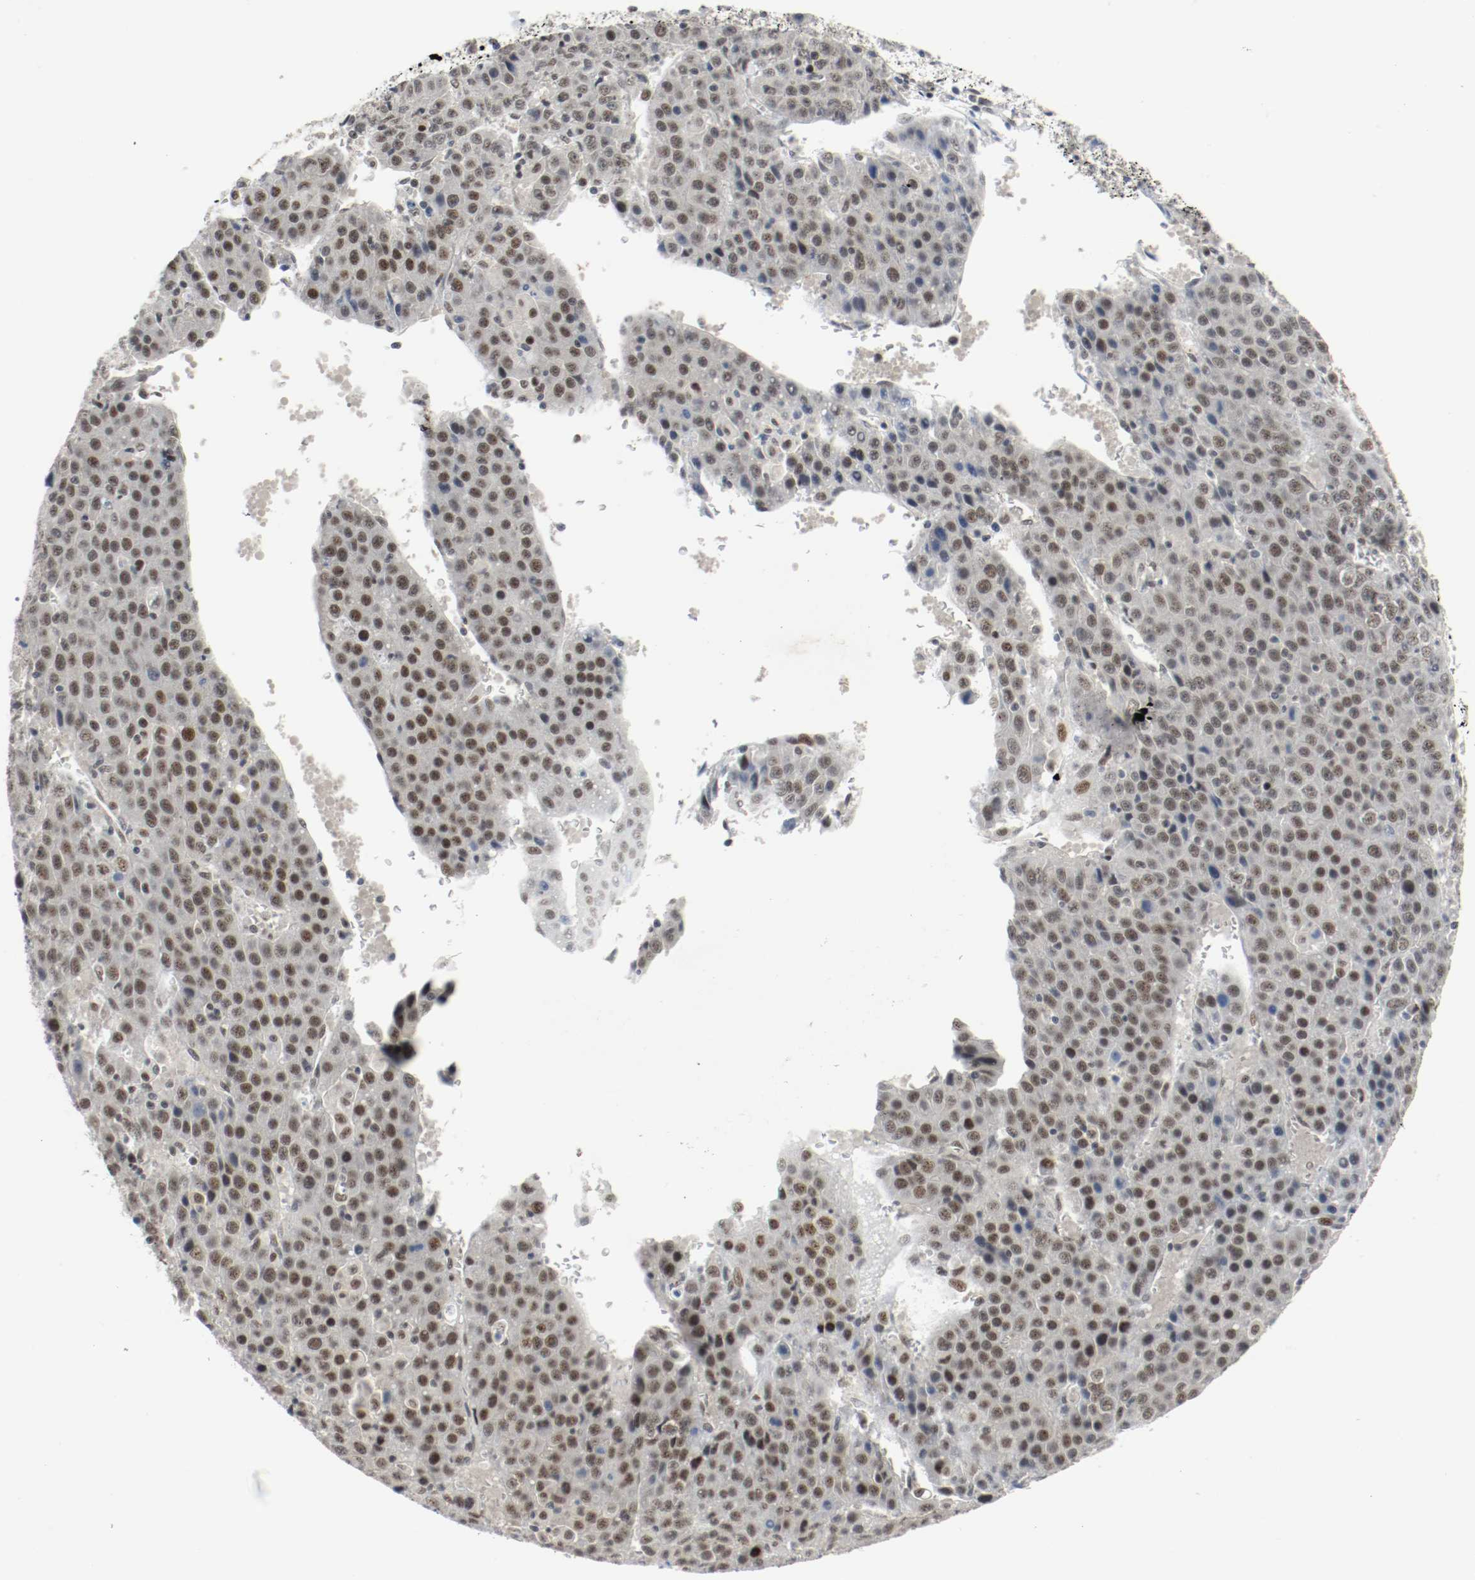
{"staining": {"intensity": "moderate", "quantity": "<25%", "location": "nuclear"}, "tissue": "liver cancer", "cell_type": "Tumor cells", "image_type": "cancer", "snomed": [{"axis": "morphology", "description": "Carcinoma, Hepatocellular, NOS"}, {"axis": "topography", "description": "Liver"}], "caption": "Protein analysis of liver cancer tissue reveals moderate nuclear expression in about <25% of tumor cells.", "gene": "ASH1L", "patient": {"sex": "female", "age": 53}}